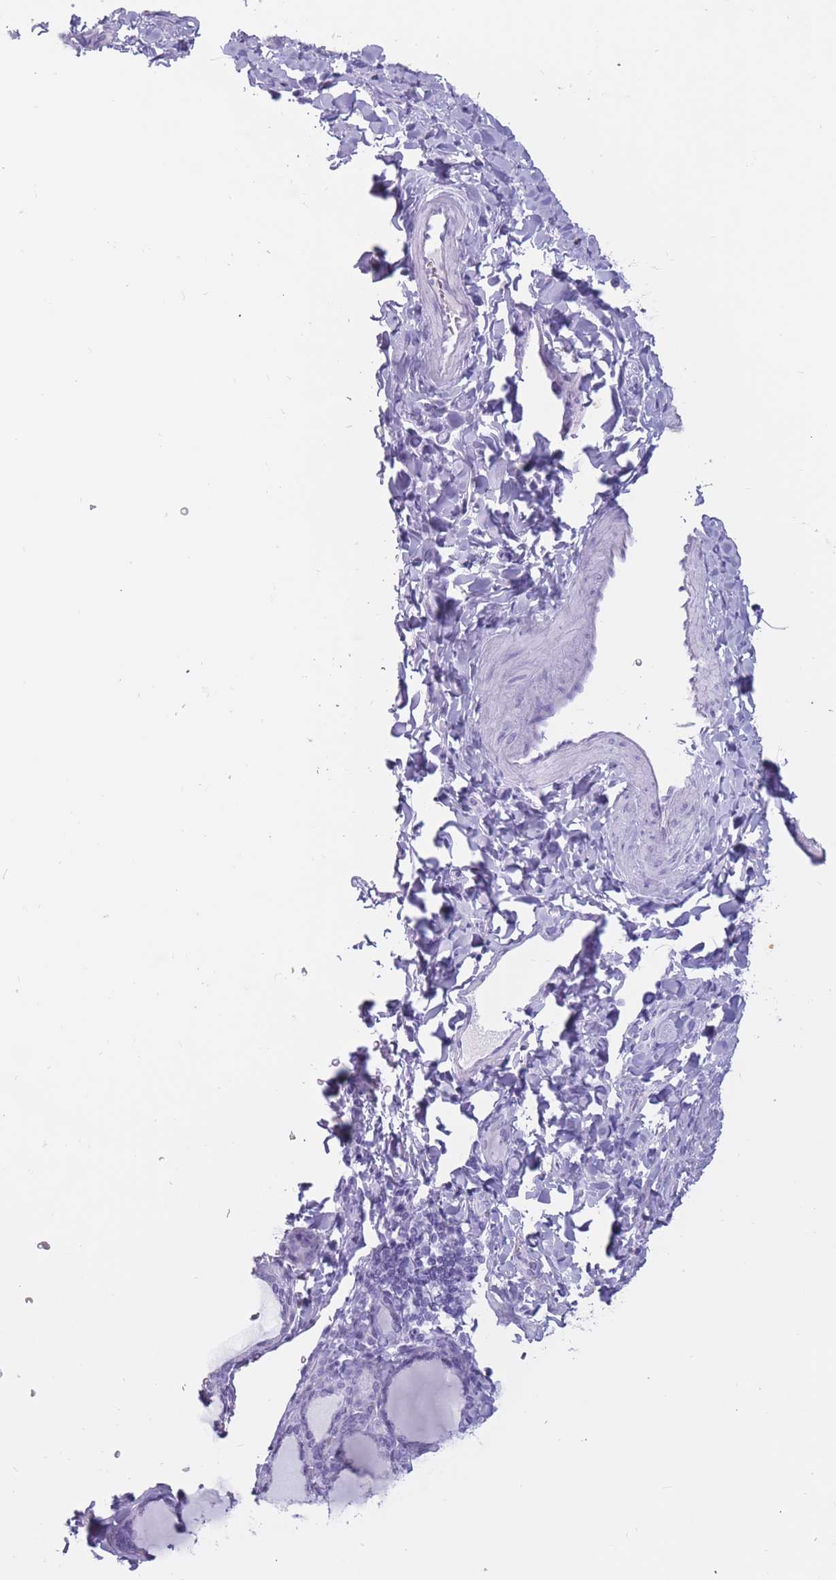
{"staining": {"intensity": "negative", "quantity": "none", "location": "none"}, "tissue": "thyroid gland", "cell_type": "Glandular cells", "image_type": "normal", "snomed": [{"axis": "morphology", "description": "Normal tissue, NOS"}, {"axis": "topography", "description": "Thyroid gland"}], "caption": "Immunohistochemistry photomicrograph of benign thyroid gland: thyroid gland stained with DAB (3,3'-diaminobenzidine) reveals no significant protein expression in glandular cells.", "gene": "PNMA3", "patient": {"sex": "female", "age": 31}}